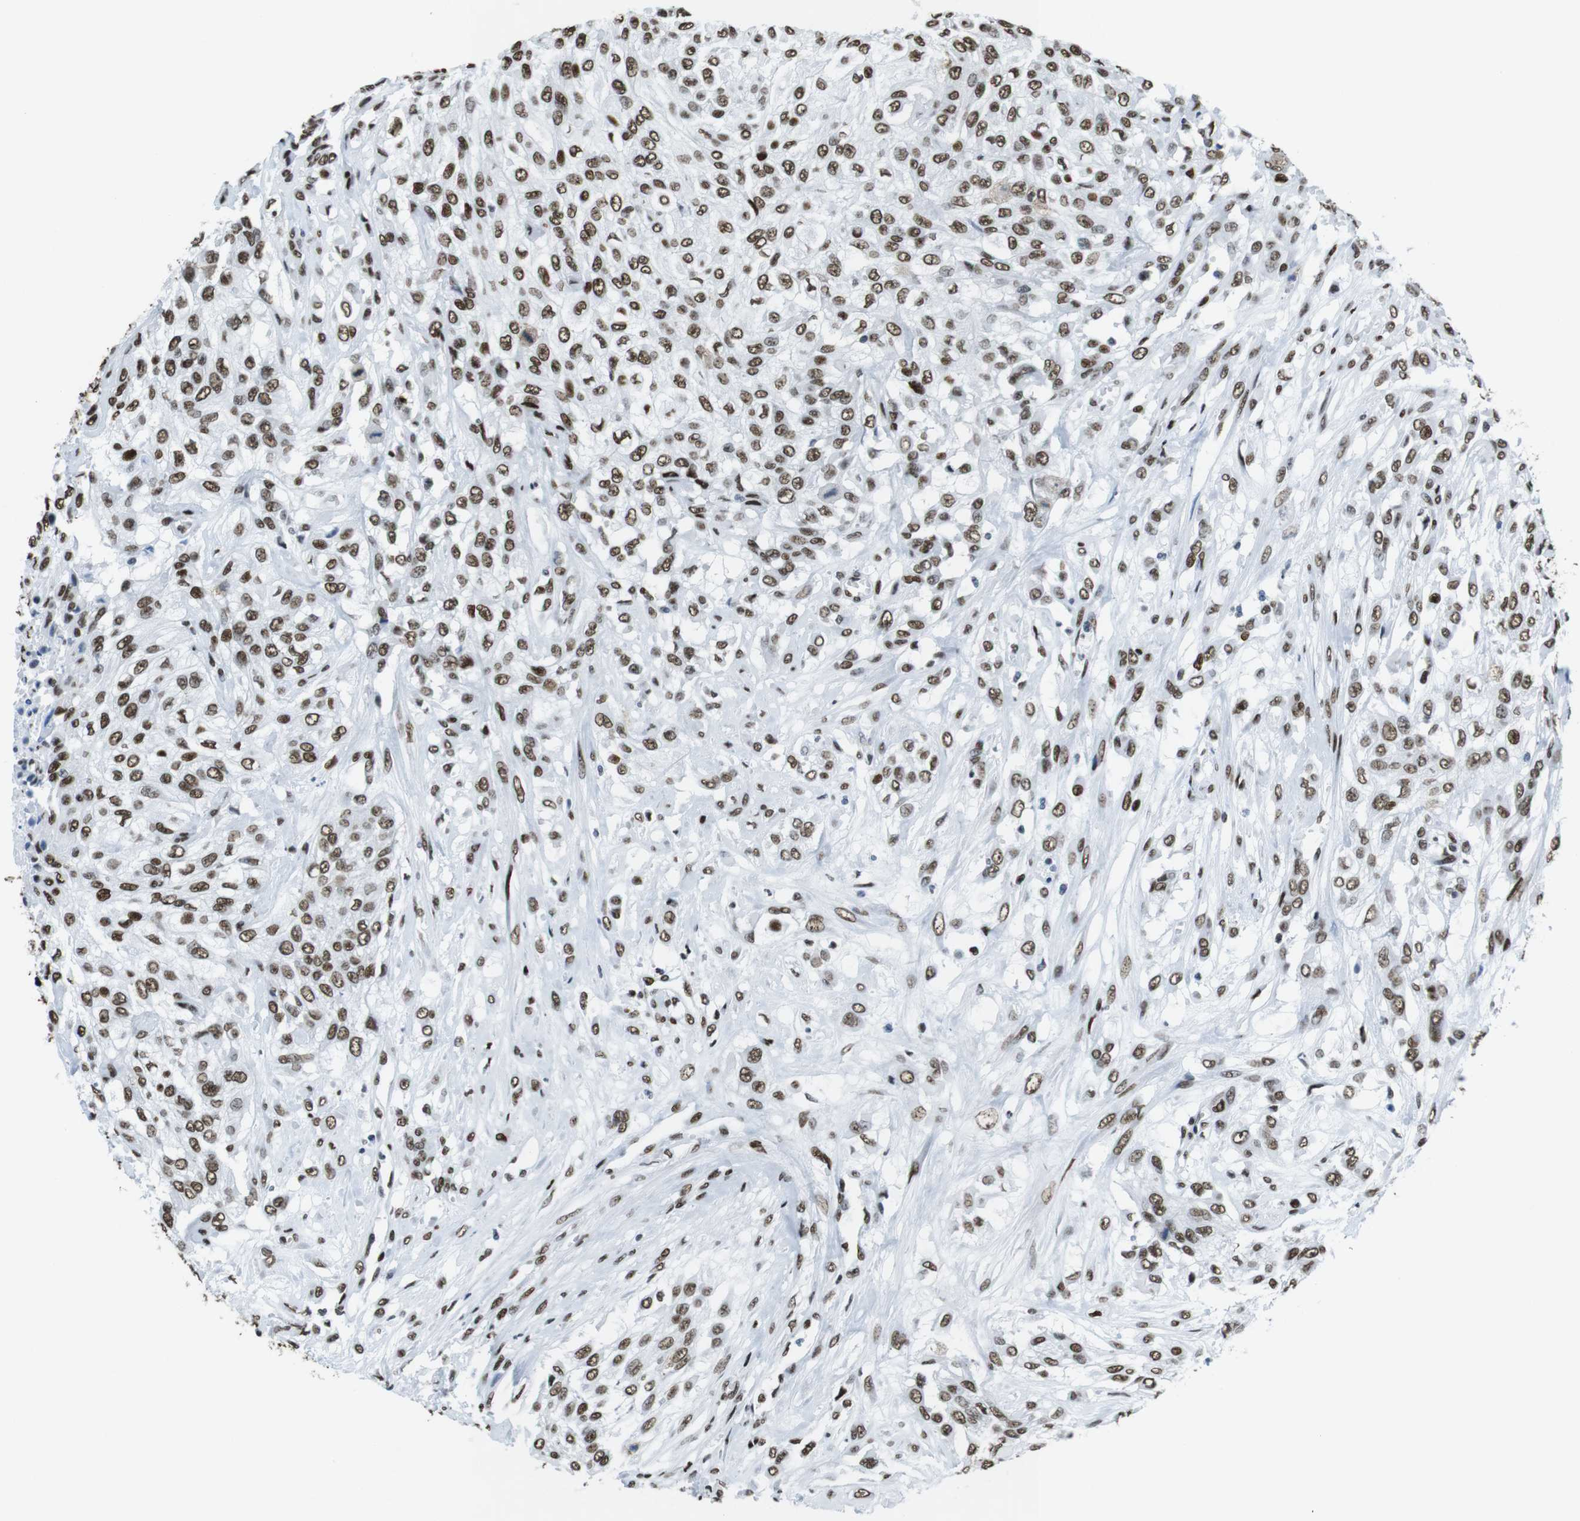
{"staining": {"intensity": "moderate", "quantity": ">75%", "location": "nuclear"}, "tissue": "urothelial cancer", "cell_type": "Tumor cells", "image_type": "cancer", "snomed": [{"axis": "morphology", "description": "Urothelial carcinoma, High grade"}, {"axis": "topography", "description": "Urinary bladder"}], "caption": "A brown stain labels moderate nuclear positivity of a protein in human urothelial cancer tumor cells.", "gene": "CITED2", "patient": {"sex": "male", "age": 57}}